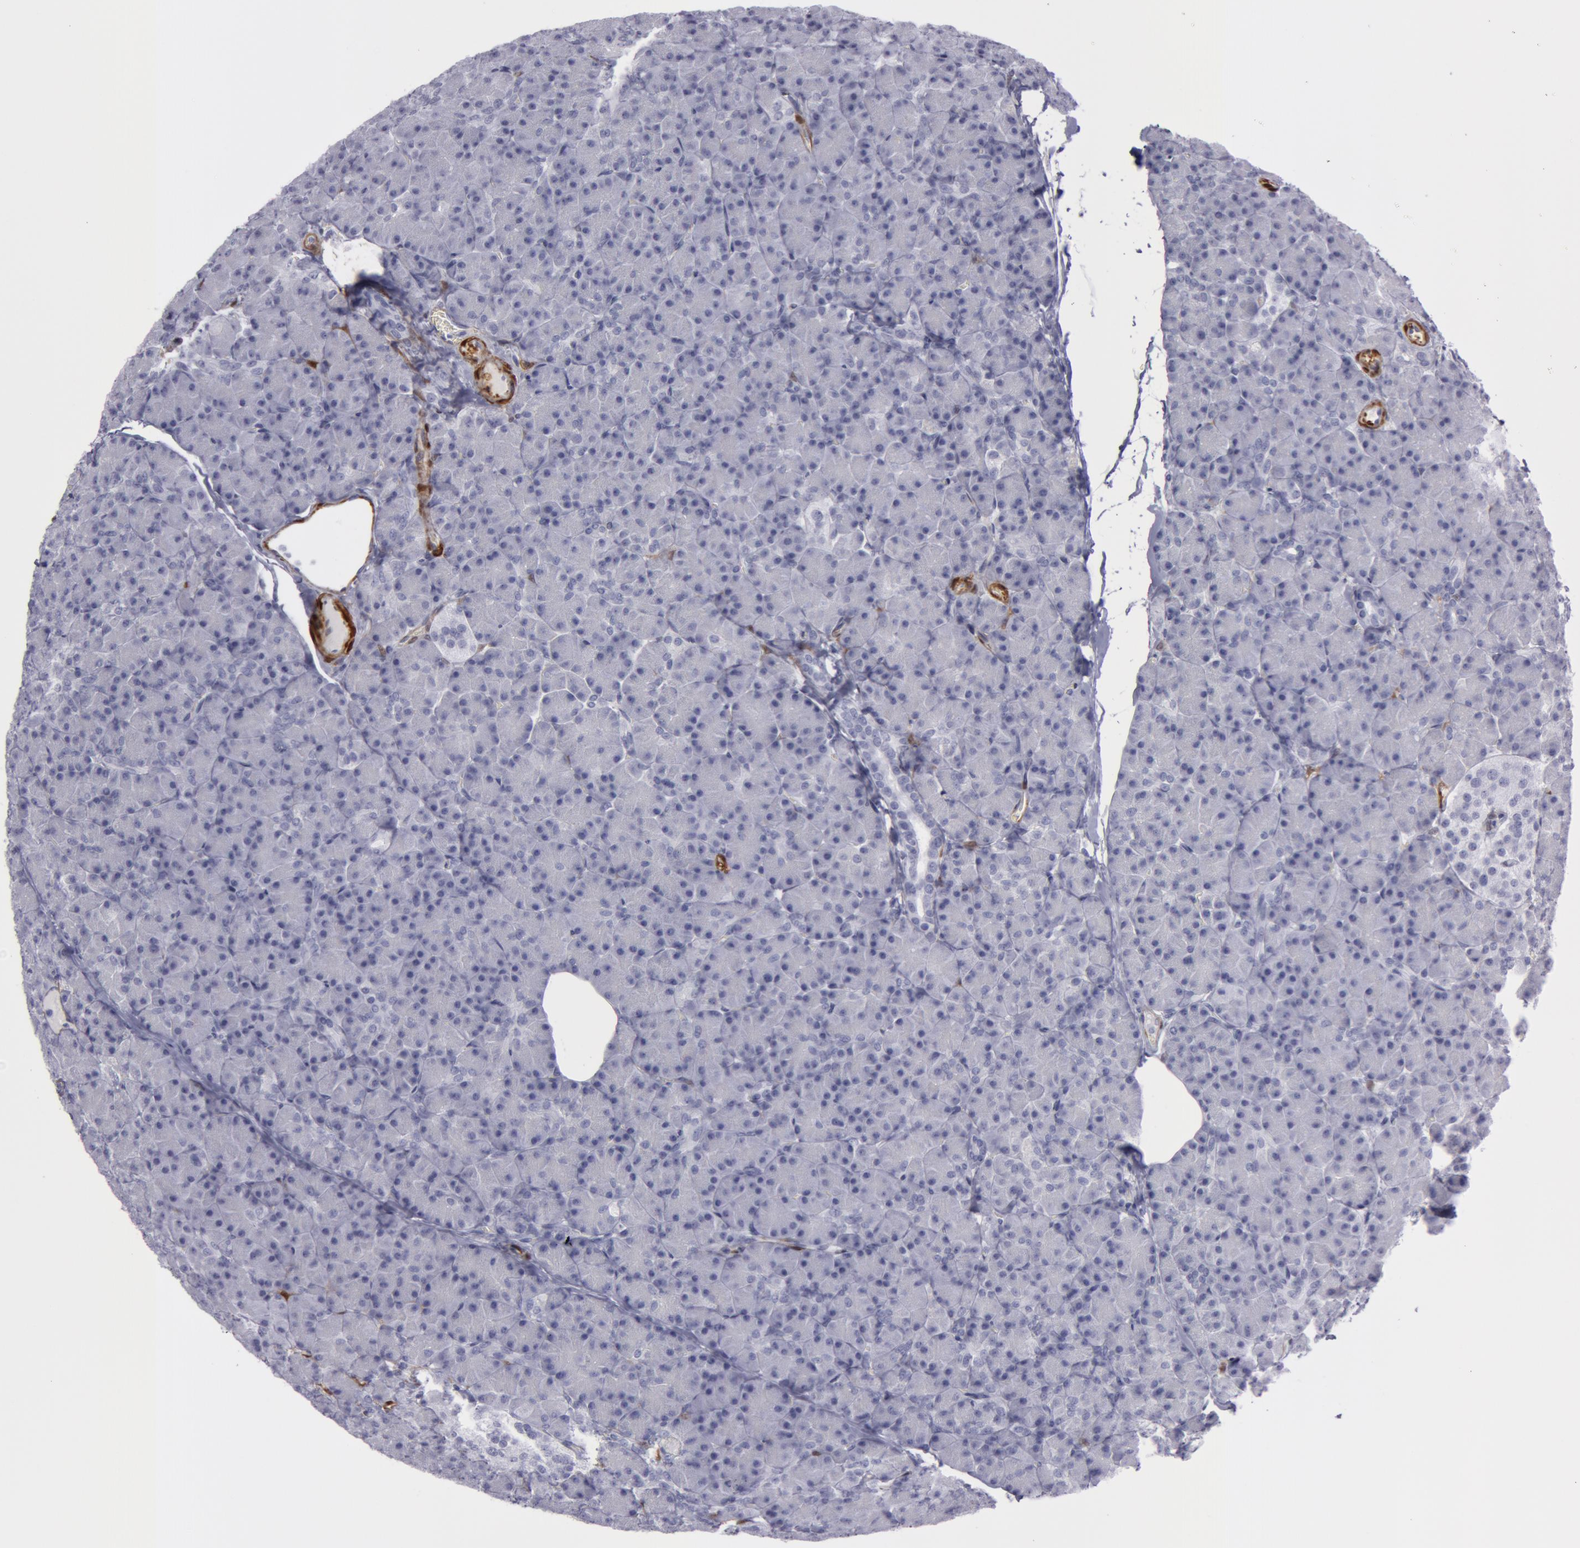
{"staining": {"intensity": "negative", "quantity": "none", "location": "none"}, "tissue": "pancreas", "cell_type": "Exocrine glandular cells", "image_type": "normal", "snomed": [{"axis": "morphology", "description": "Normal tissue, NOS"}, {"axis": "topography", "description": "Pancreas"}], "caption": "A high-resolution histopathology image shows immunohistochemistry staining of unremarkable pancreas, which exhibits no significant expression in exocrine glandular cells. The staining was performed using DAB (3,3'-diaminobenzidine) to visualize the protein expression in brown, while the nuclei were stained in blue with hematoxylin (Magnification: 20x).", "gene": "TAGLN", "patient": {"sex": "female", "age": 43}}